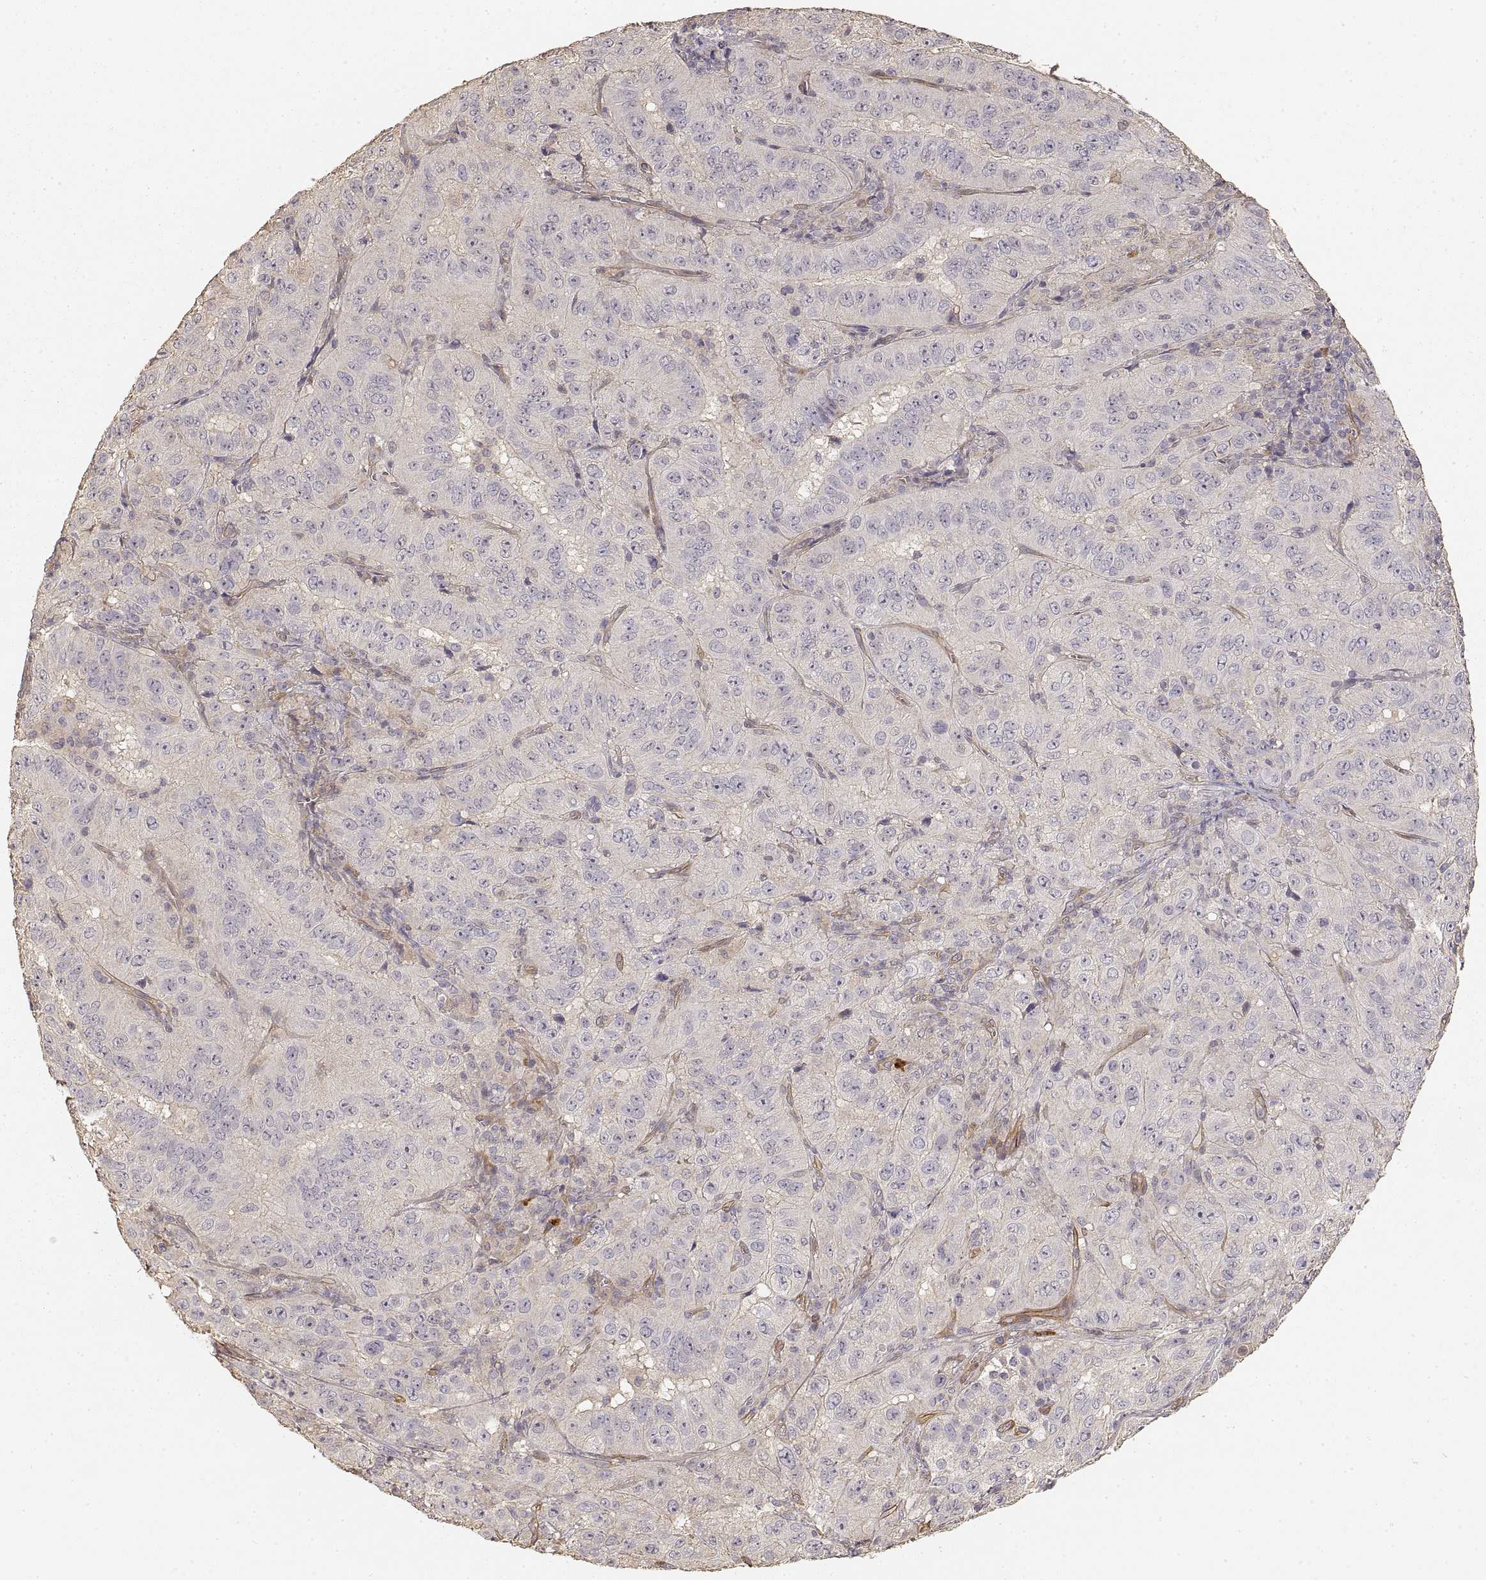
{"staining": {"intensity": "negative", "quantity": "none", "location": "none"}, "tissue": "pancreatic cancer", "cell_type": "Tumor cells", "image_type": "cancer", "snomed": [{"axis": "morphology", "description": "Adenocarcinoma, NOS"}, {"axis": "topography", "description": "Pancreas"}], "caption": "This is an immunohistochemistry micrograph of pancreatic cancer (adenocarcinoma). There is no positivity in tumor cells.", "gene": "LAMA4", "patient": {"sex": "male", "age": 63}}